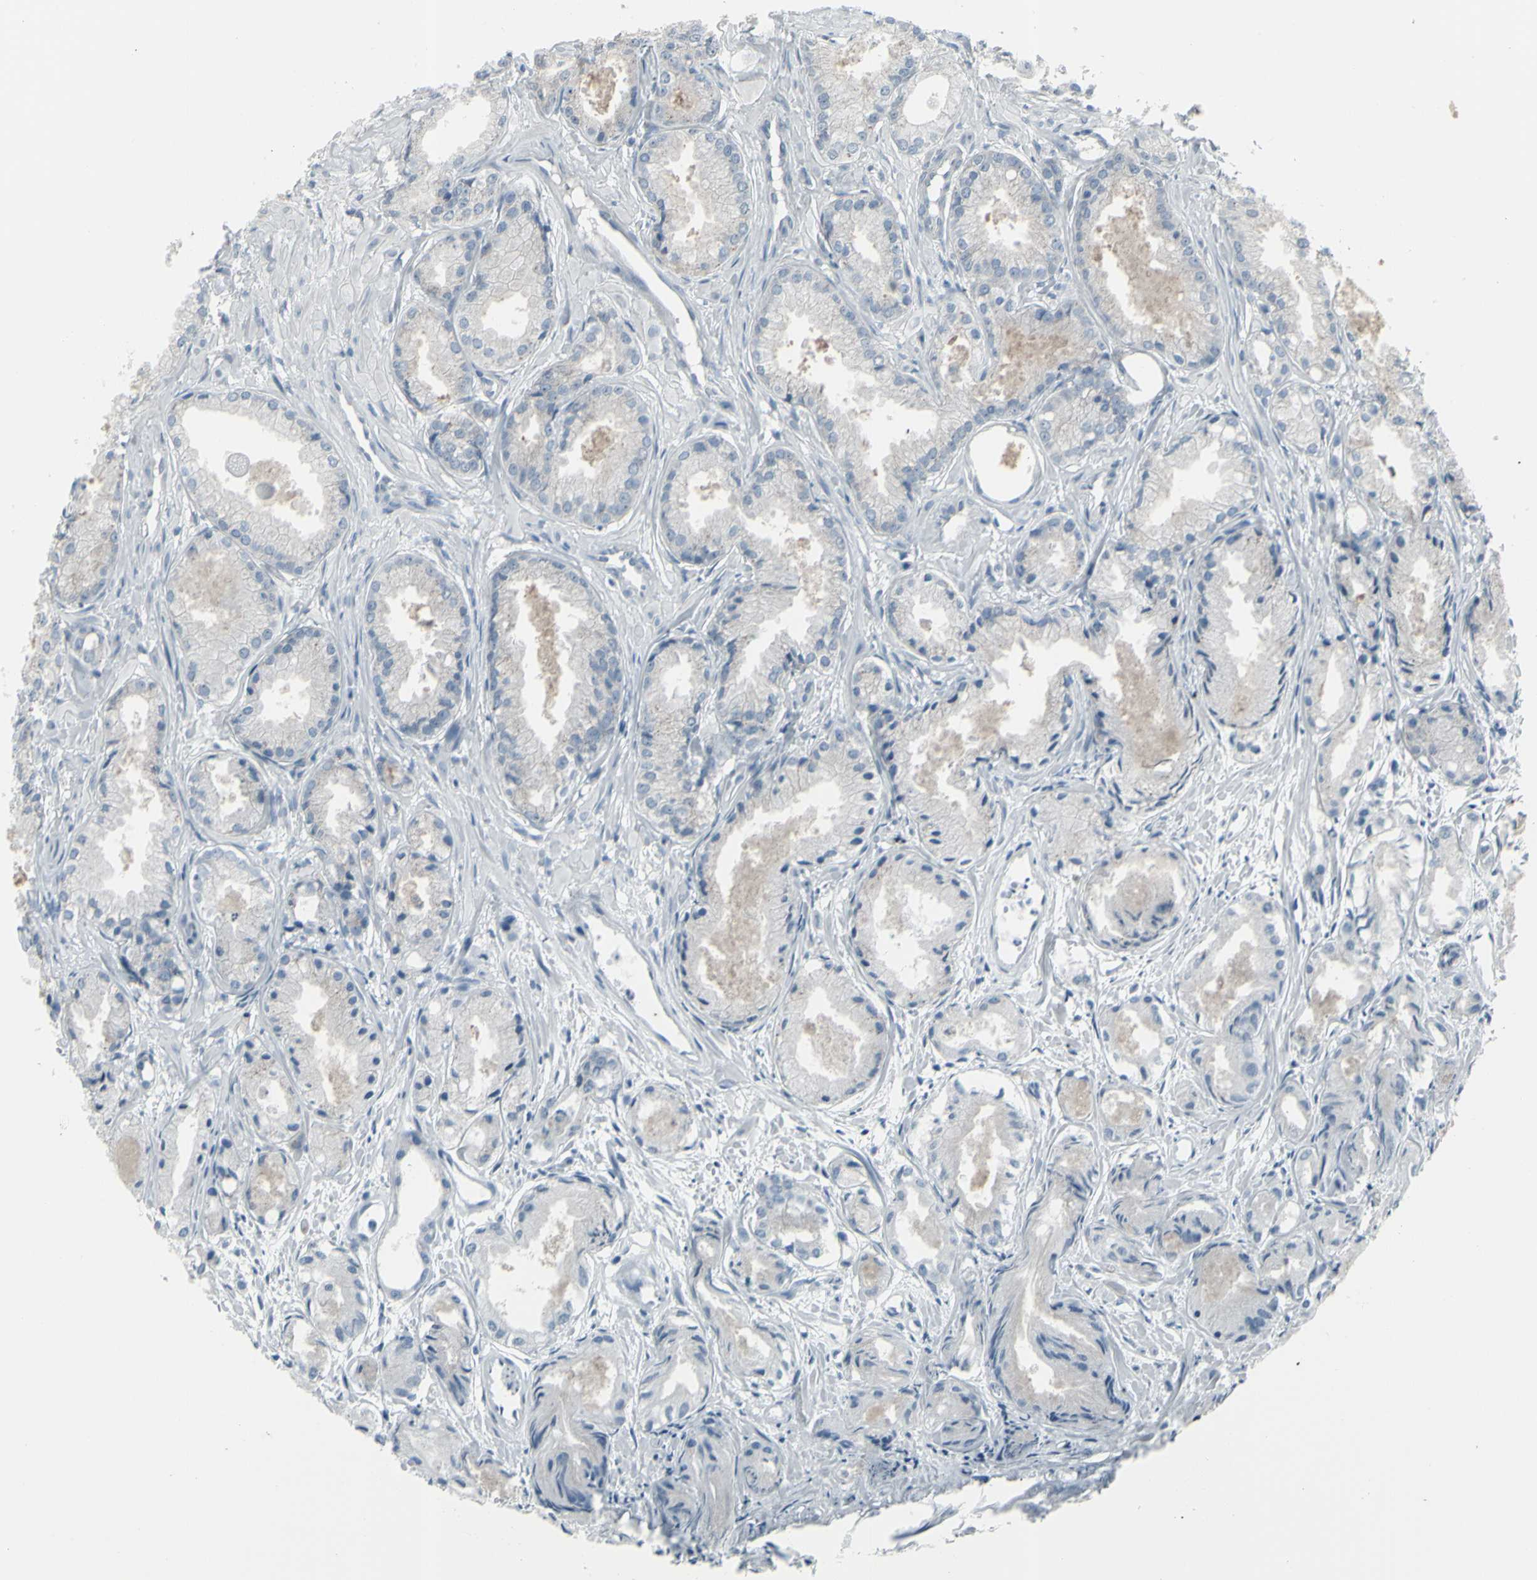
{"staining": {"intensity": "negative", "quantity": "none", "location": "none"}, "tissue": "prostate cancer", "cell_type": "Tumor cells", "image_type": "cancer", "snomed": [{"axis": "morphology", "description": "Adenocarcinoma, Low grade"}, {"axis": "topography", "description": "Prostate"}], "caption": "Immunohistochemistry (IHC) of prostate cancer (adenocarcinoma (low-grade)) exhibits no positivity in tumor cells.", "gene": "RAB3A", "patient": {"sex": "male", "age": 72}}